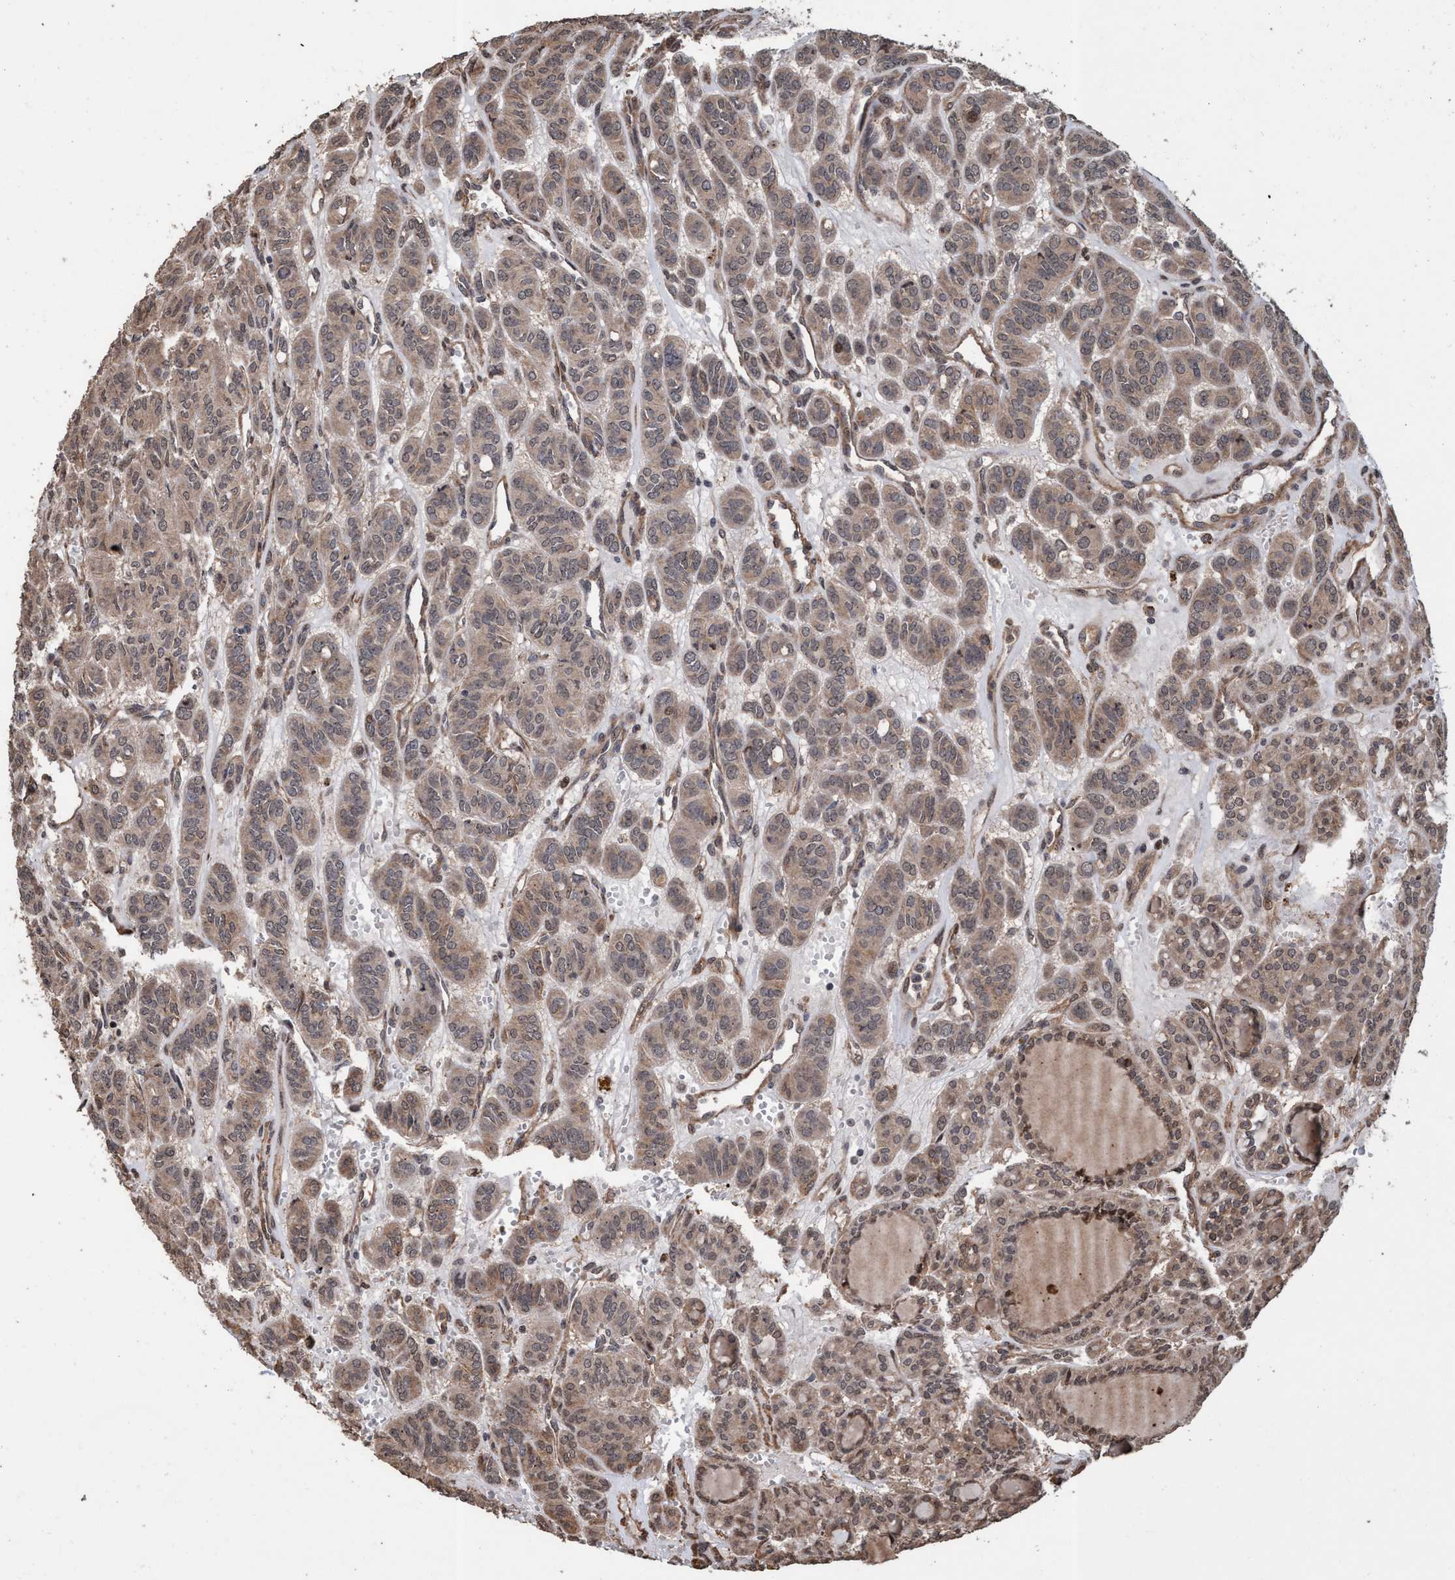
{"staining": {"intensity": "moderate", "quantity": ">75%", "location": "cytoplasmic/membranous,nuclear"}, "tissue": "thyroid cancer", "cell_type": "Tumor cells", "image_type": "cancer", "snomed": [{"axis": "morphology", "description": "Follicular adenoma carcinoma, NOS"}, {"axis": "topography", "description": "Thyroid gland"}], "caption": "Protein analysis of thyroid cancer tissue demonstrates moderate cytoplasmic/membranous and nuclear positivity in approximately >75% of tumor cells.", "gene": "TRPC7", "patient": {"sex": "female", "age": 71}}